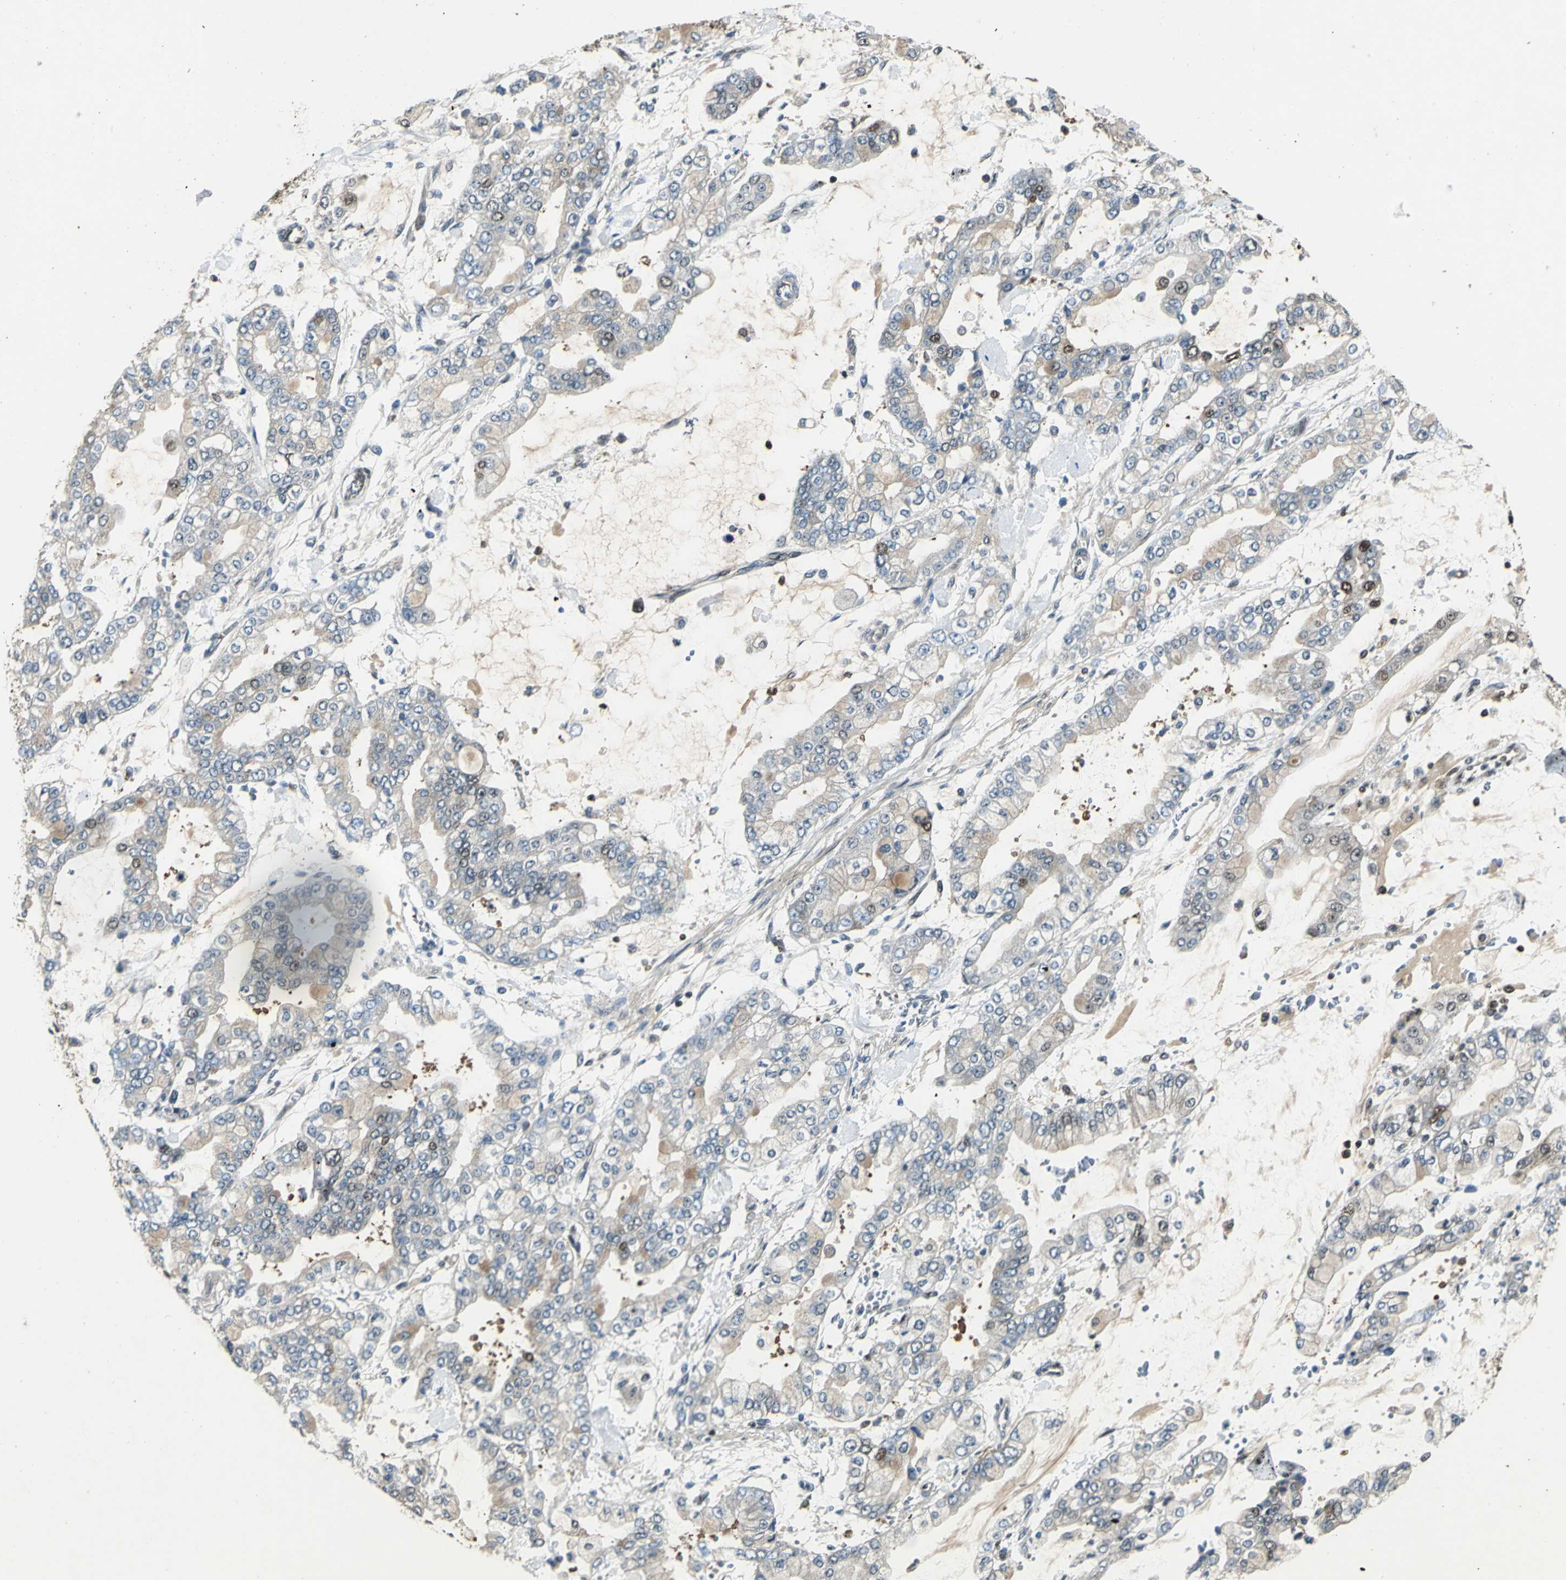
{"staining": {"intensity": "weak", "quantity": "25%-75%", "location": "cytoplasmic/membranous"}, "tissue": "stomach cancer", "cell_type": "Tumor cells", "image_type": "cancer", "snomed": [{"axis": "morphology", "description": "Normal tissue, NOS"}, {"axis": "morphology", "description": "Adenocarcinoma, NOS"}, {"axis": "topography", "description": "Stomach, upper"}, {"axis": "topography", "description": "Stomach"}], "caption": "Human stomach cancer stained with a protein marker displays weak staining in tumor cells.", "gene": "PPP1R13L", "patient": {"sex": "male", "age": 76}}